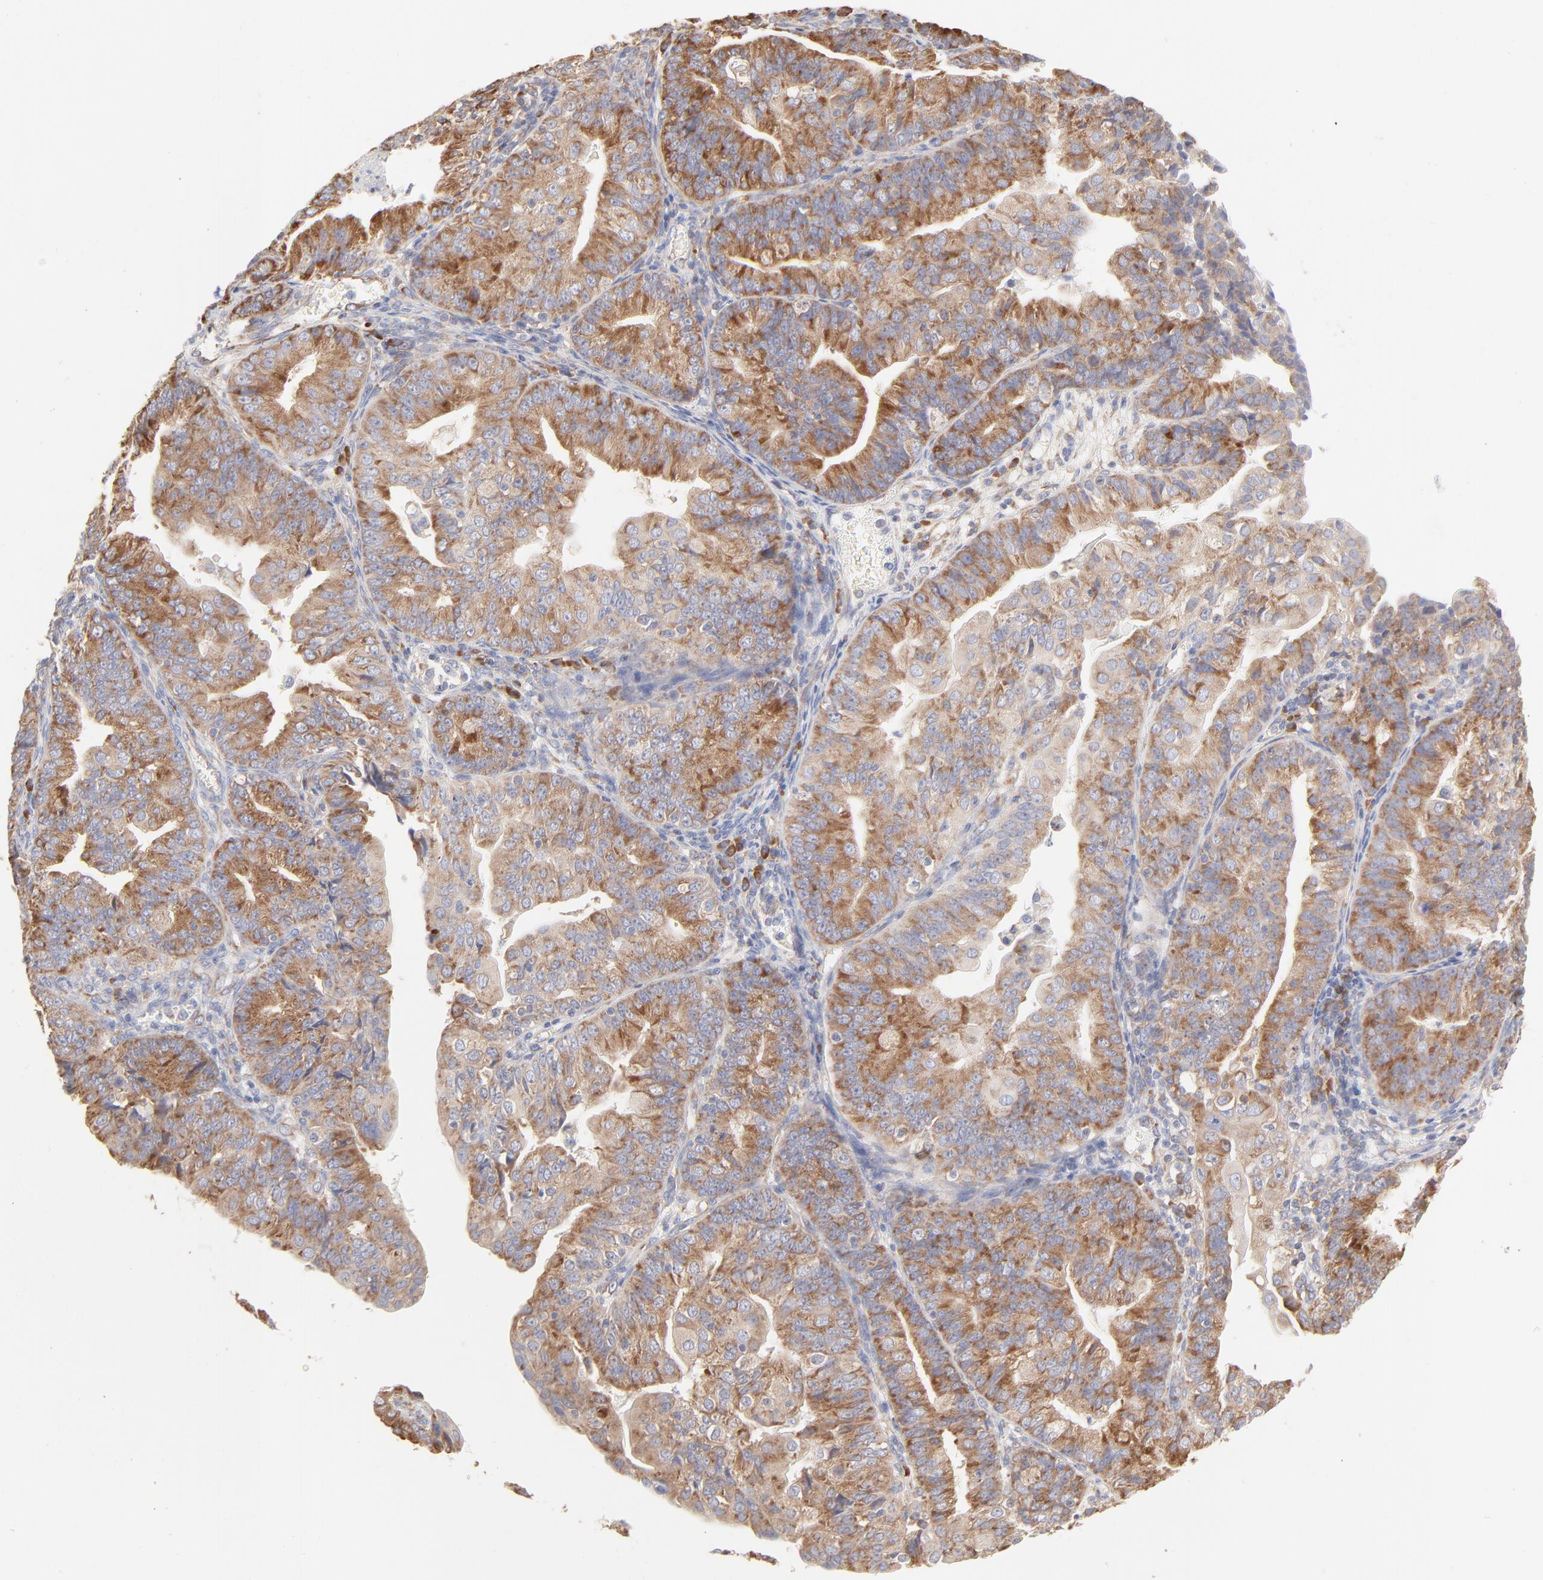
{"staining": {"intensity": "strong", "quantity": ">75%", "location": "cytoplasmic/membranous"}, "tissue": "endometrial cancer", "cell_type": "Tumor cells", "image_type": "cancer", "snomed": [{"axis": "morphology", "description": "Adenocarcinoma, NOS"}, {"axis": "topography", "description": "Endometrium"}], "caption": "Endometrial adenocarcinoma stained with a brown dye displays strong cytoplasmic/membranous positive positivity in about >75% of tumor cells.", "gene": "RPS21", "patient": {"sex": "female", "age": 56}}